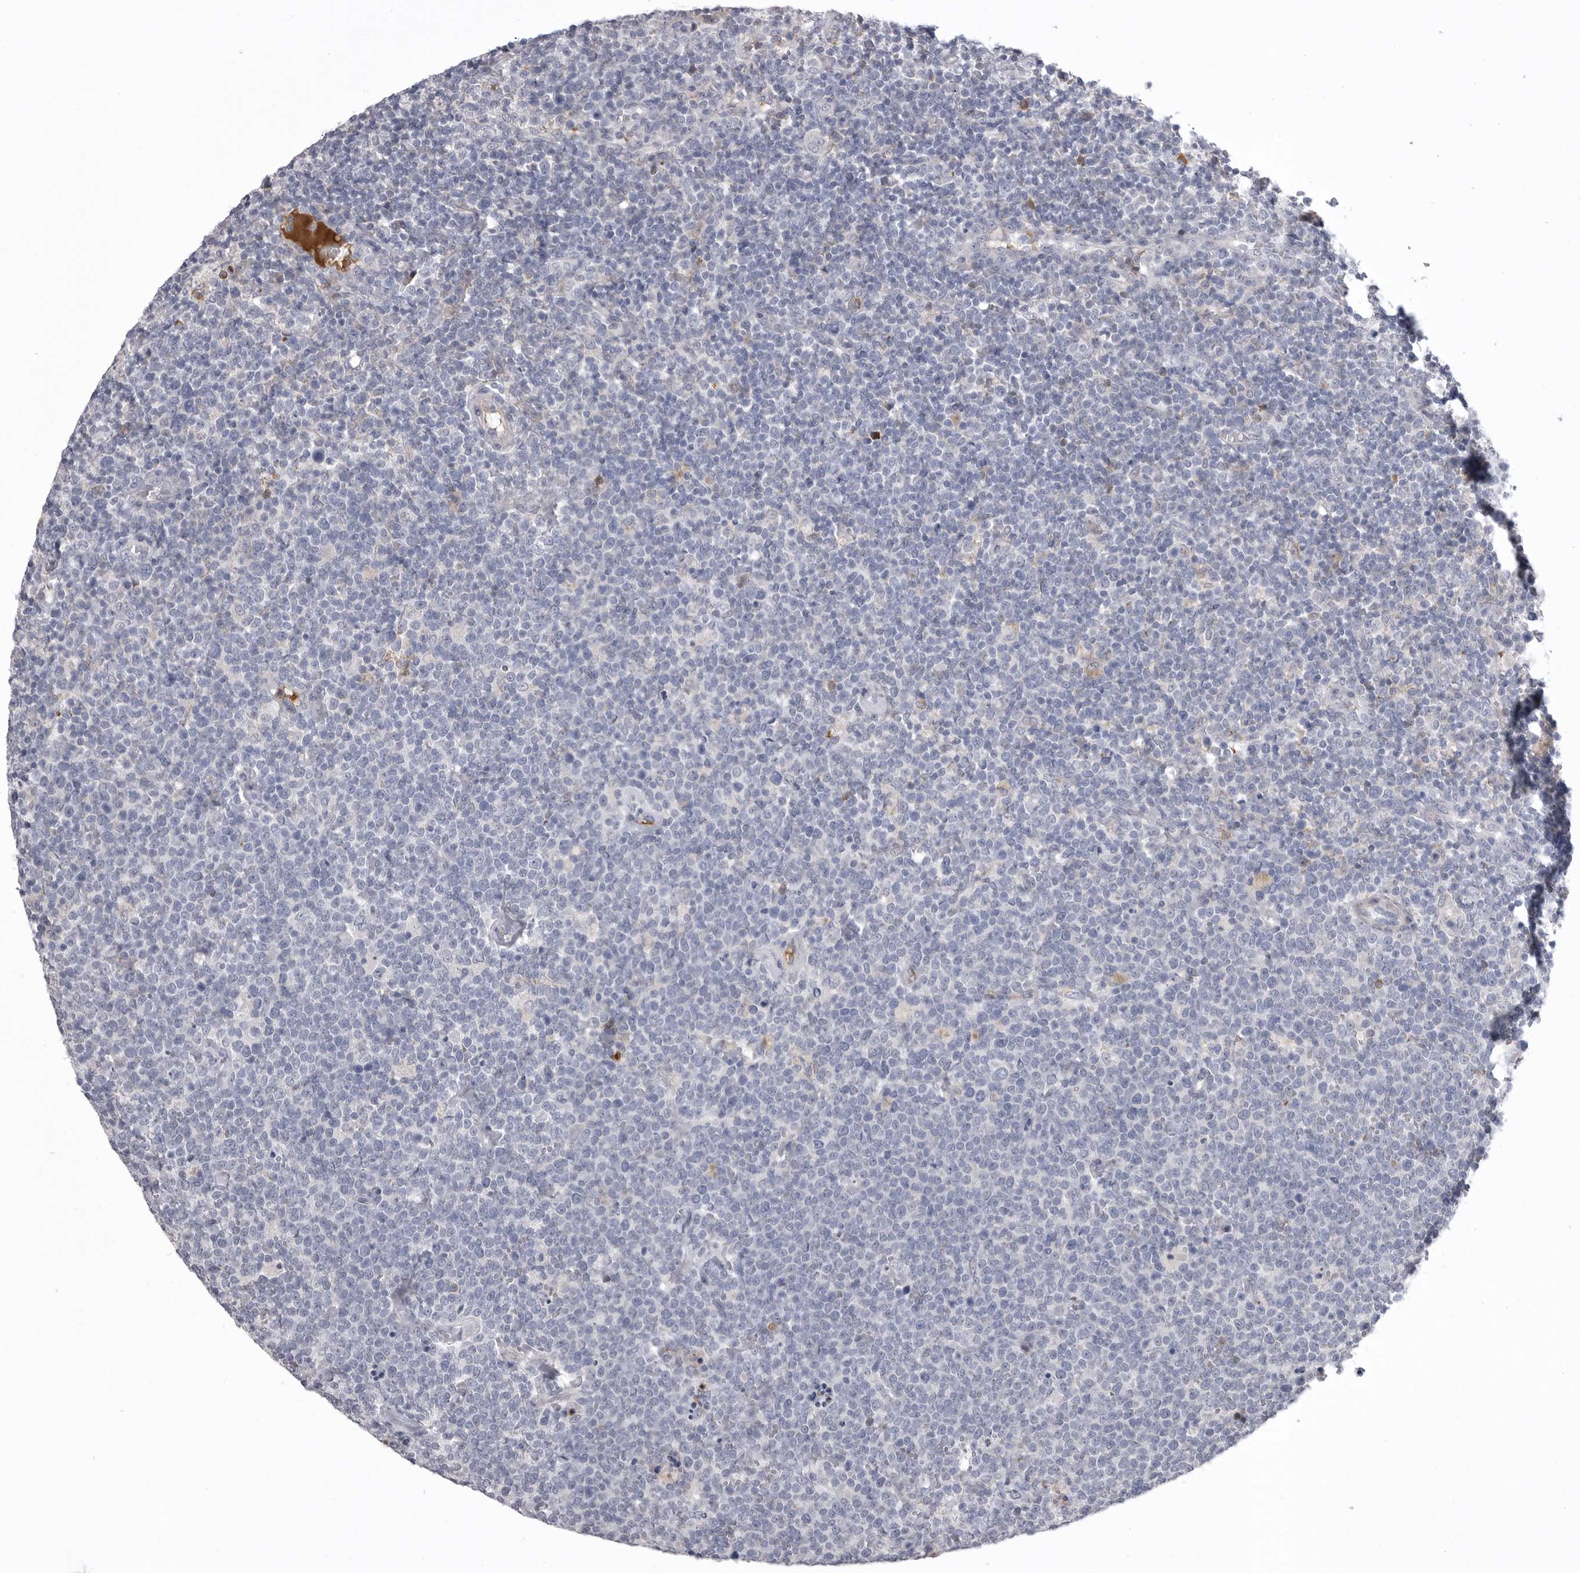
{"staining": {"intensity": "negative", "quantity": "none", "location": "none"}, "tissue": "lymphoma", "cell_type": "Tumor cells", "image_type": "cancer", "snomed": [{"axis": "morphology", "description": "Malignant lymphoma, non-Hodgkin's type, High grade"}, {"axis": "topography", "description": "Lymph node"}], "caption": "The immunohistochemistry (IHC) photomicrograph has no significant positivity in tumor cells of lymphoma tissue.", "gene": "SERPING1", "patient": {"sex": "male", "age": 61}}